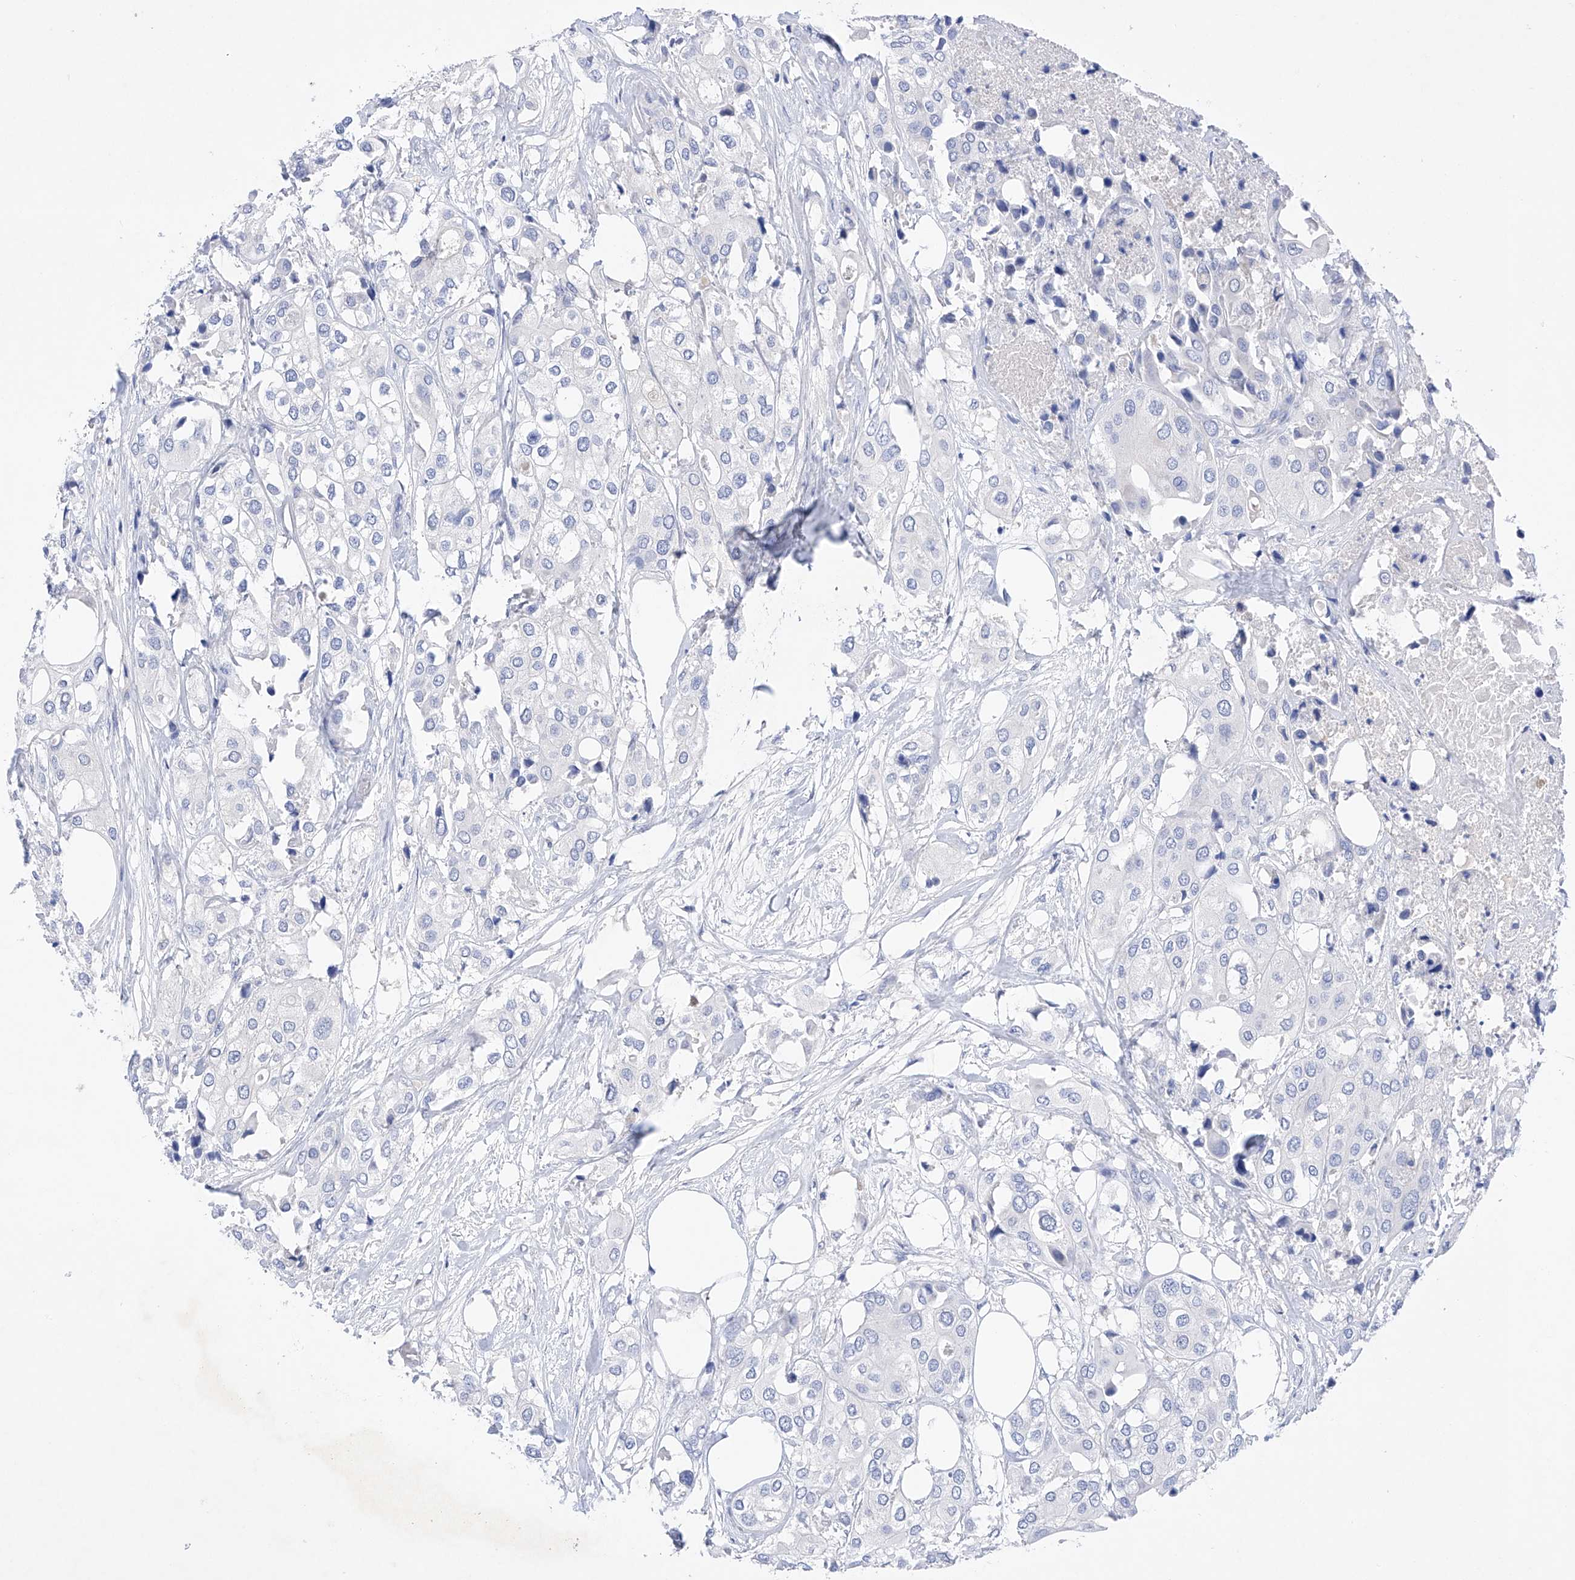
{"staining": {"intensity": "negative", "quantity": "none", "location": "none"}, "tissue": "urothelial cancer", "cell_type": "Tumor cells", "image_type": "cancer", "snomed": [{"axis": "morphology", "description": "Urothelial carcinoma, High grade"}, {"axis": "topography", "description": "Urinary bladder"}], "caption": "The micrograph demonstrates no staining of tumor cells in urothelial cancer.", "gene": "LURAP1", "patient": {"sex": "male", "age": 64}}